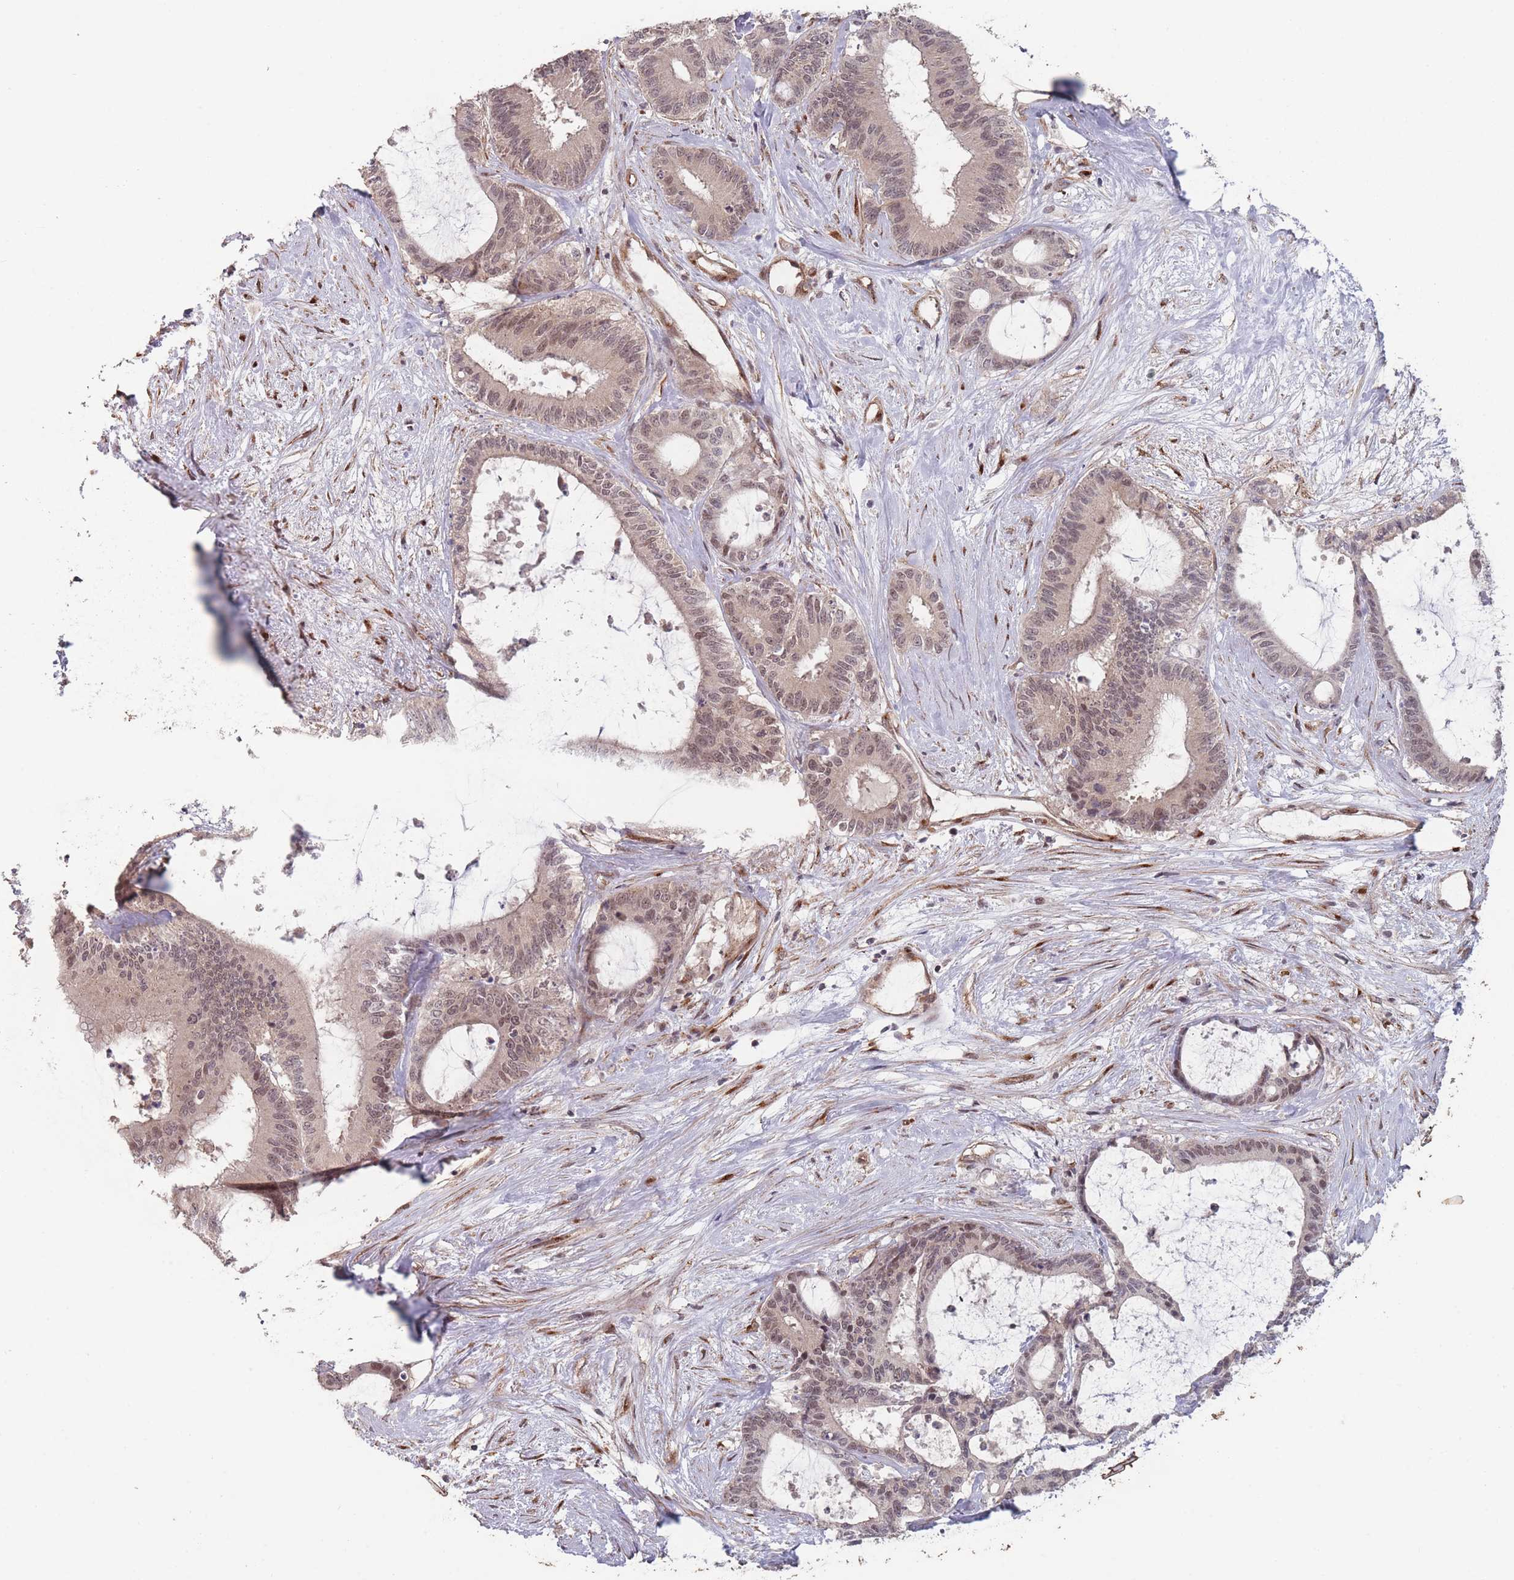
{"staining": {"intensity": "moderate", "quantity": ">75%", "location": "nuclear"}, "tissue": "liver cancer", "cell_type": "Tumor cells", "image_type": "cancer", "snomed": [{"axis": "morphology", "description": "Normal tissue, NOS"}, {"axis": "morphology", "description": "Cholangiocarcinoma"}, {"axis": "topography", "description": "Liver"}, {"axis": "topography", "description": "Peripheral nerve tissue"}], "caption": "A medium amount of moderate nuclear positivity is identified in approximately >75% of tumor cells in cholangiocarcinoma (liver) tissue.", "gene": "CNTRL", "patient": {"sex": "female", "age": 73}}